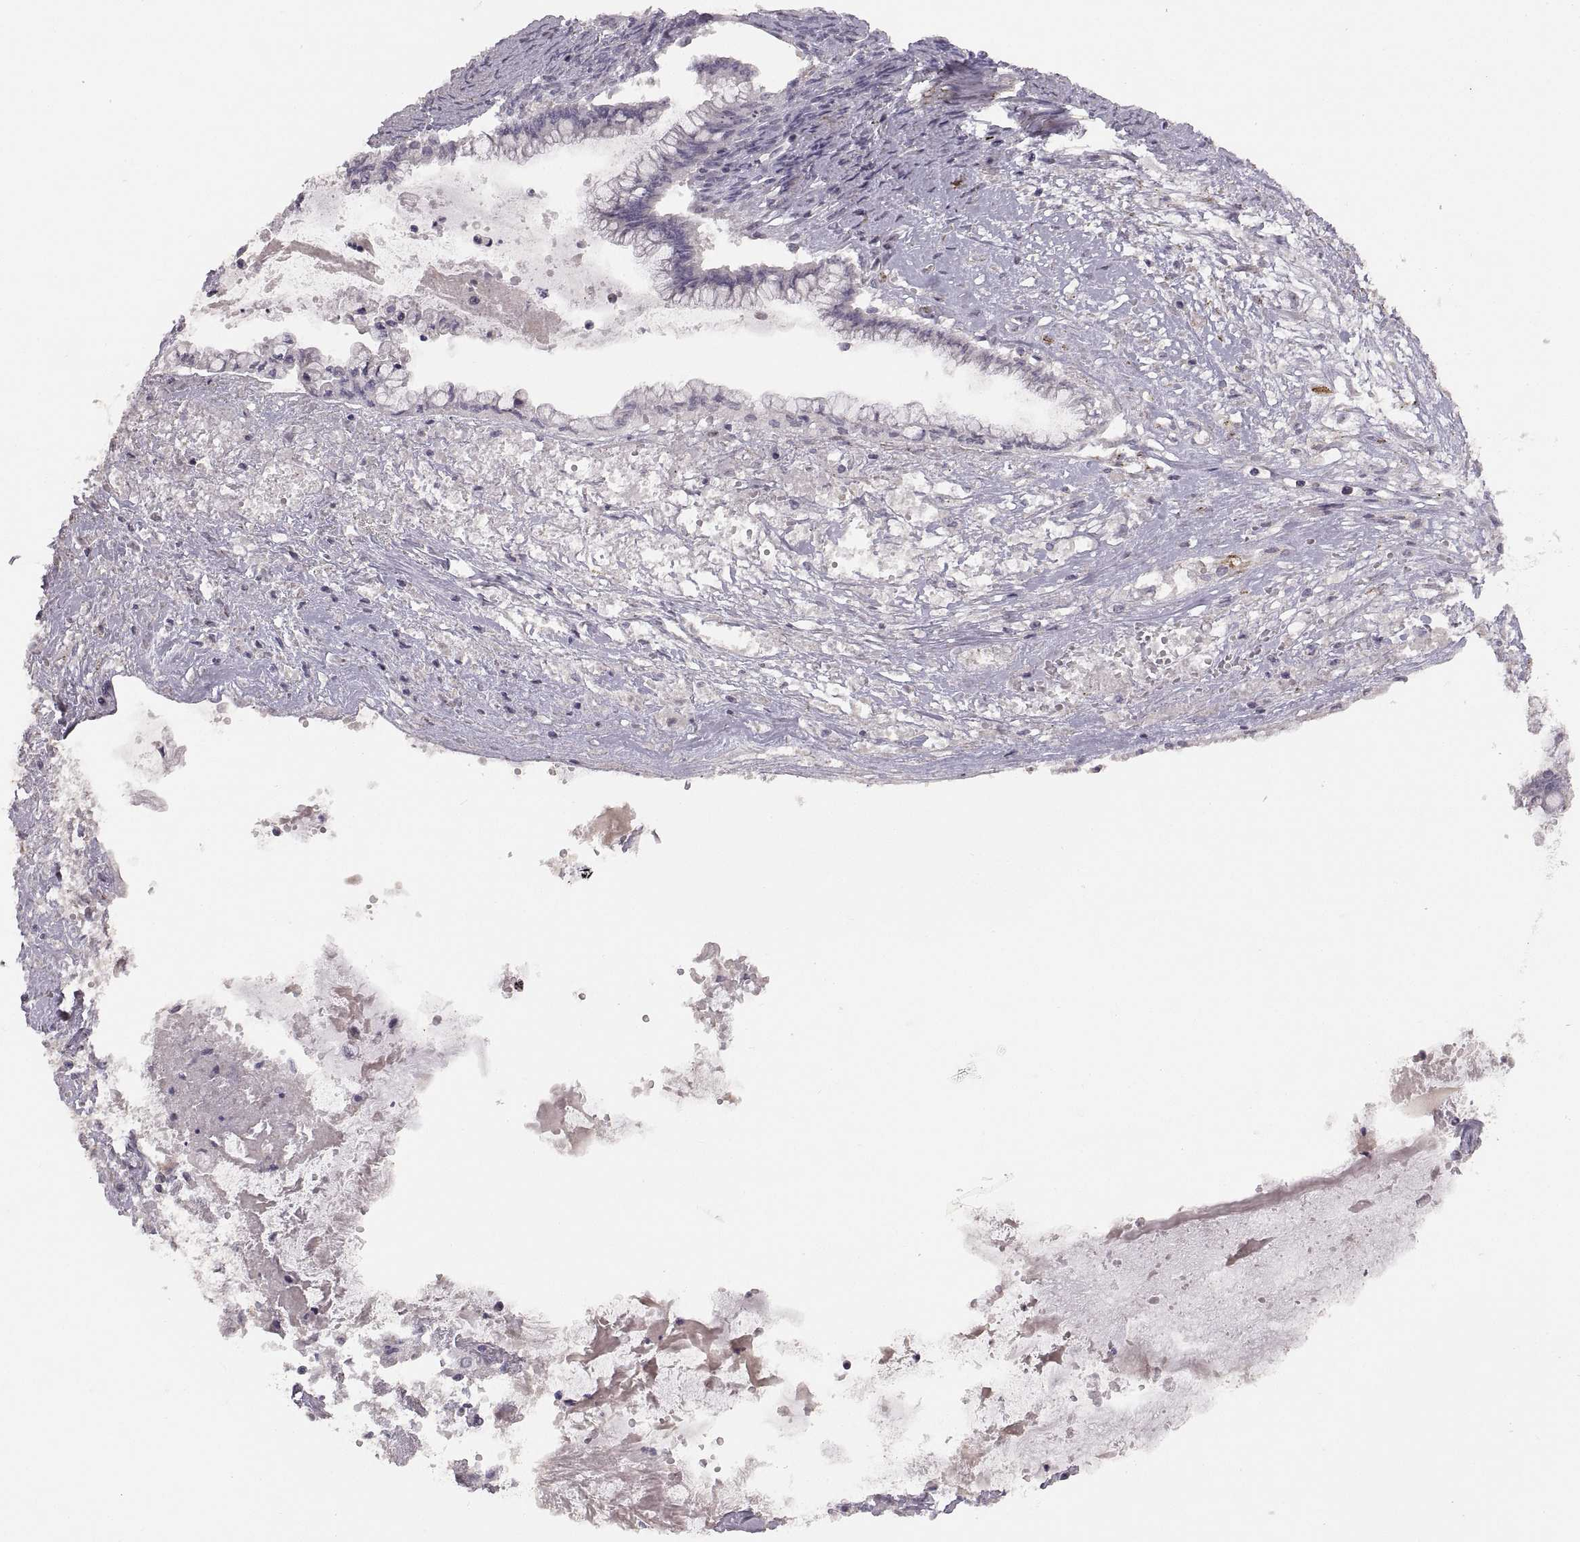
{"staining": {"intensity": "negative", "quantity": "none", "location": "none"}, "tissue": "ovarian cancer", "cell_type": "Tumor cells", "image_type": "cancer", "snomed": [{"axis": "morphology", "description": "Cystadenocarcinoma, mucinous, NOS"}, {"axis": "topography", "description": "Ovary"}], "caption": "Micrograph shows no significant protein positivity in tumor cells of mucinous cystadenocarcinoma (ovarian).", "gene": "CDH2", "patient": {"sex": "female", "age": 67}}